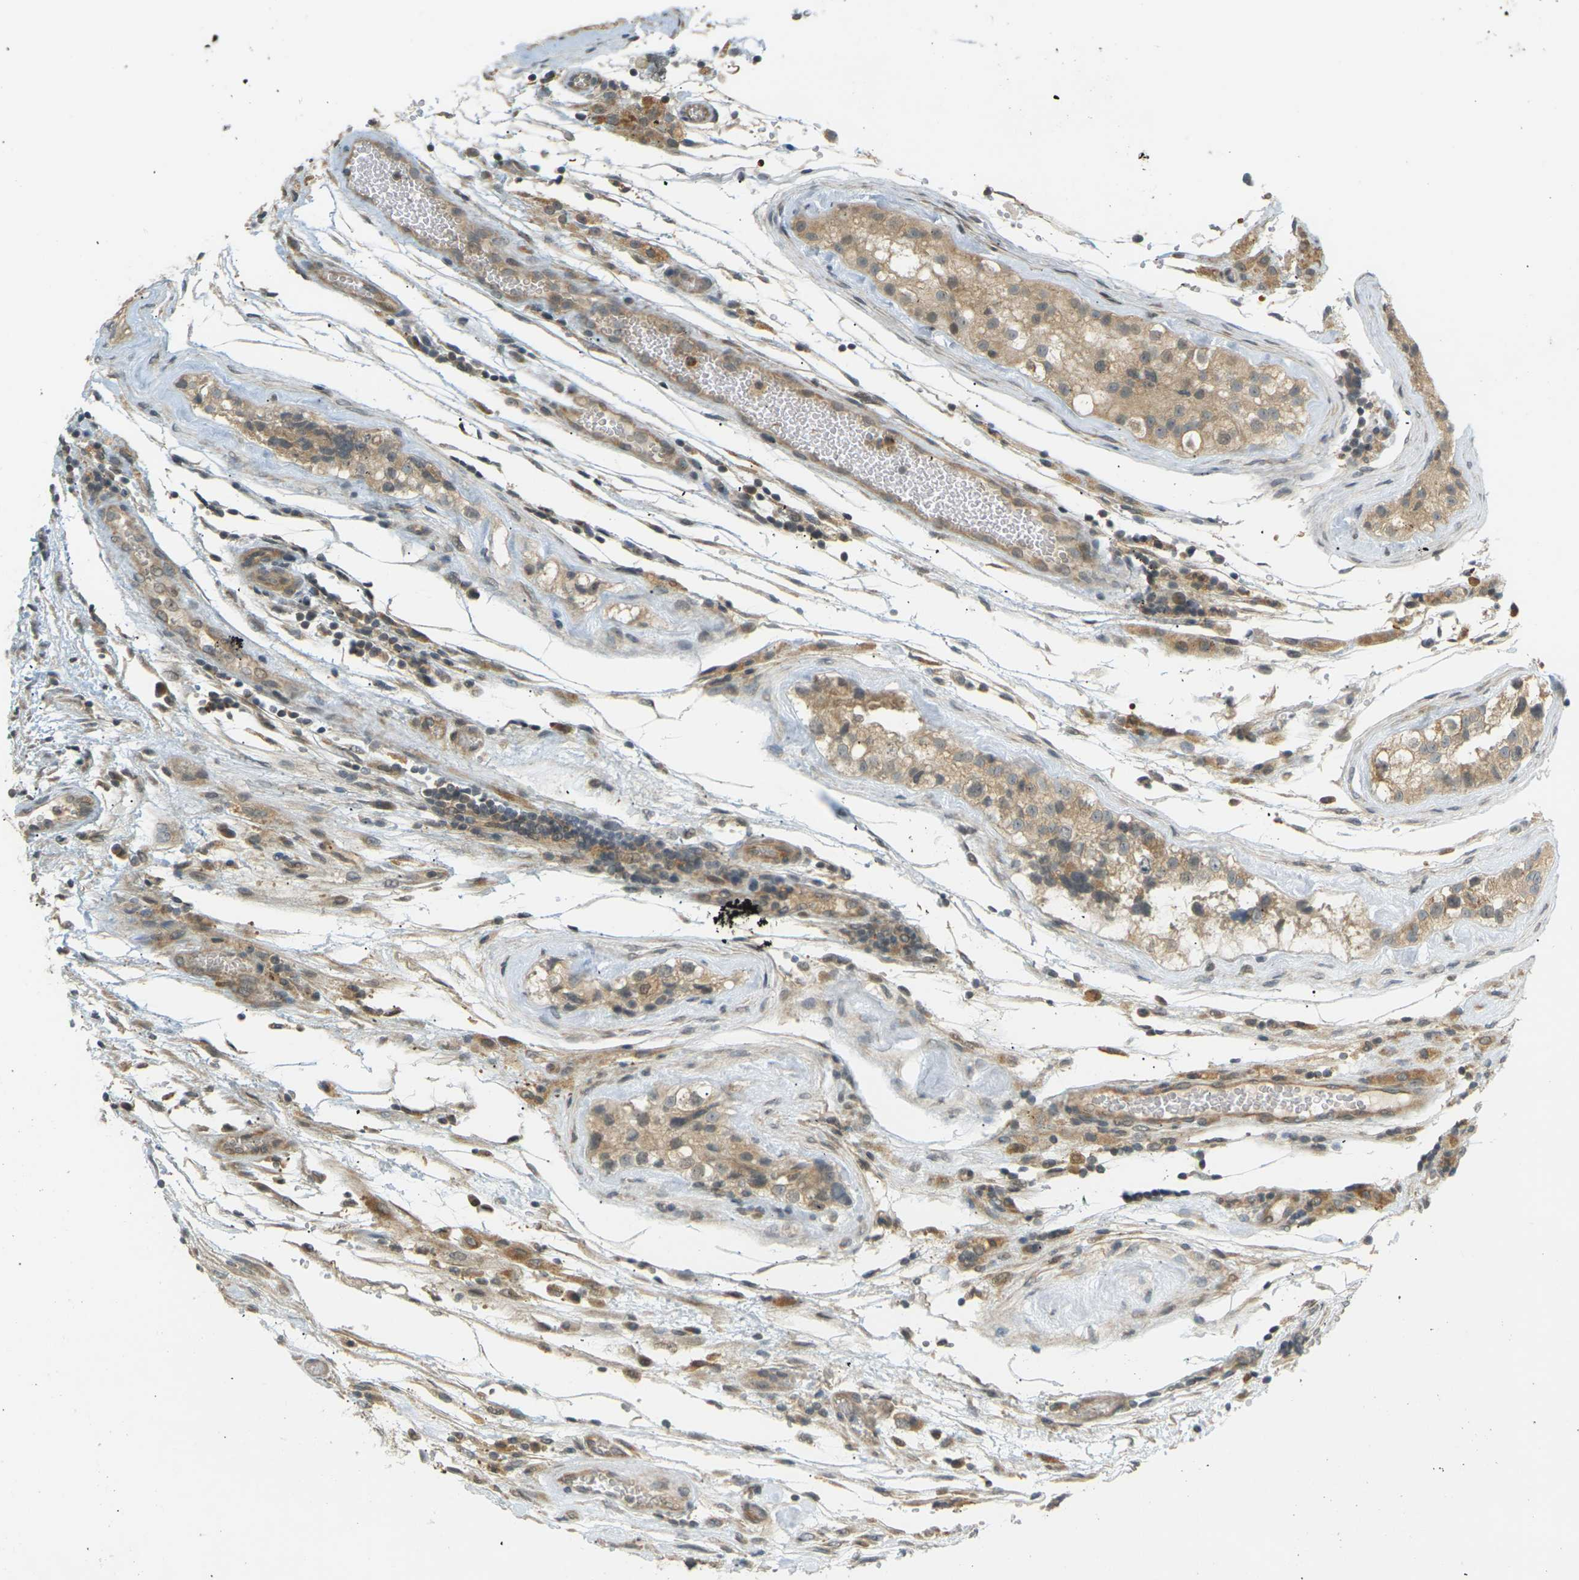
{"staining": {"intensity": "moderate", "quantity": ">75%", "location": "cytoplasmic/membranous"}, "tissue": "testis cancer", "cell_type": "Tumor cells", "image_type": "cancer", "snomed": [{"axis": "morphology", "description": "Carcinoma, Embryonal, NOS"}, {"axis": "topography", "description": "Testis"}], "caption": "Testis cancer (embryonal carcinoma) tissue demonstrates moderate cytoplasmic/membranous positivity in approximately >75% of tumor cells, visualized by immunohistochemistry.", "gene": "SOCS6", "patient": {"sex": "male", "age": 36}}